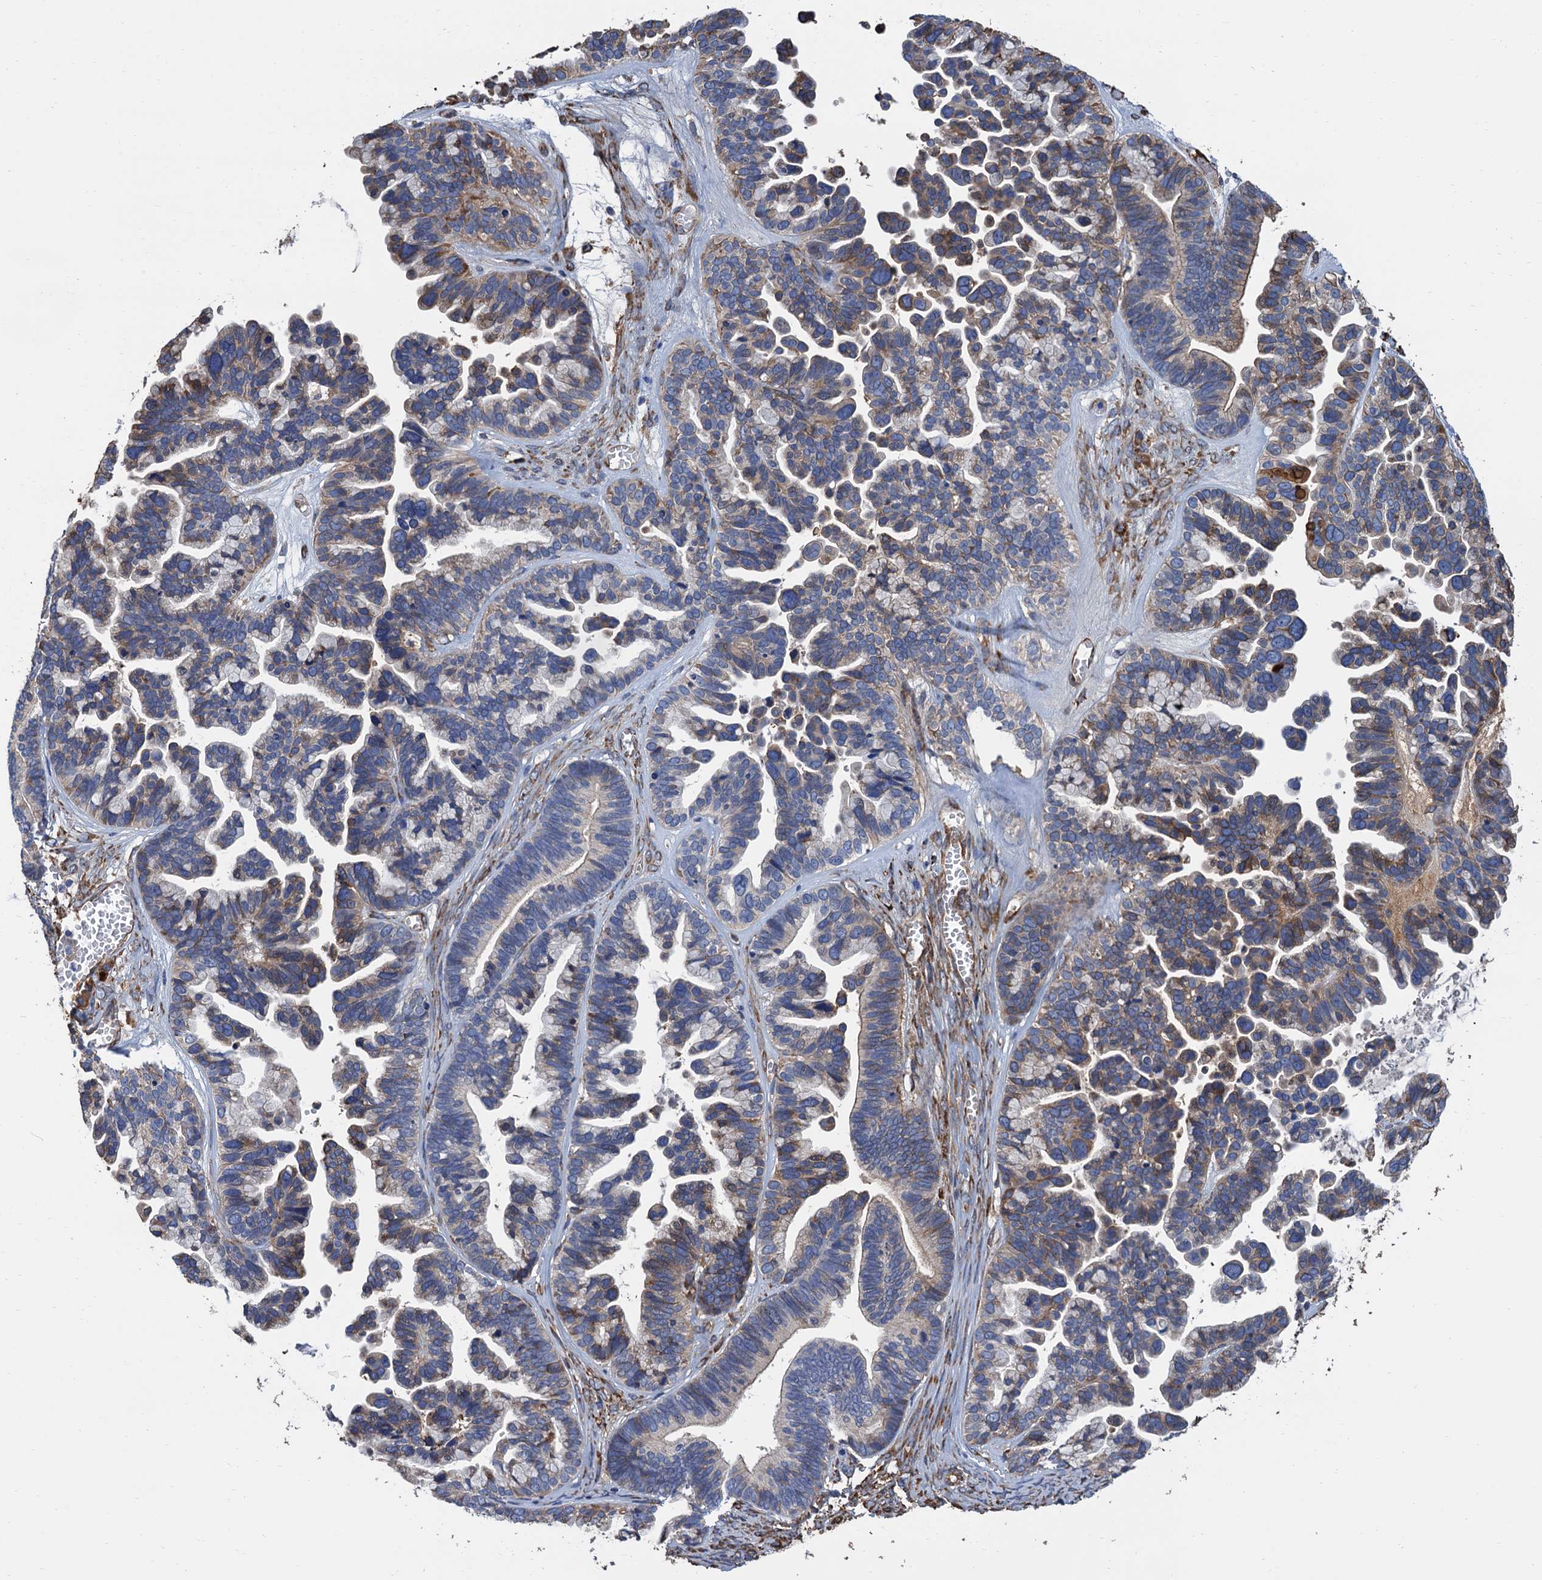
{"staining": {"intensity": "weak", "quantity": "25%-75%", "location": "cytoplasmic/membranous"}, "tissue": "ovarian cancer", "cell_type": "Tumor cells", "image_type": "cancer", "snomed": [{"axis": "morphology", "description": "Cystadenocarcinoma, serous, NOS"}, {"axis": "topography", "description": "Ovary"}], "caption": "Human ovarian serous cystadenocarcinoma stained with a brown dye displays weak cytoplasmic/membranous positive positivity in about 25%-75% of tumor cells.", "gene": "CNNM1", "patient": {"sex": "female", "age": 56}}